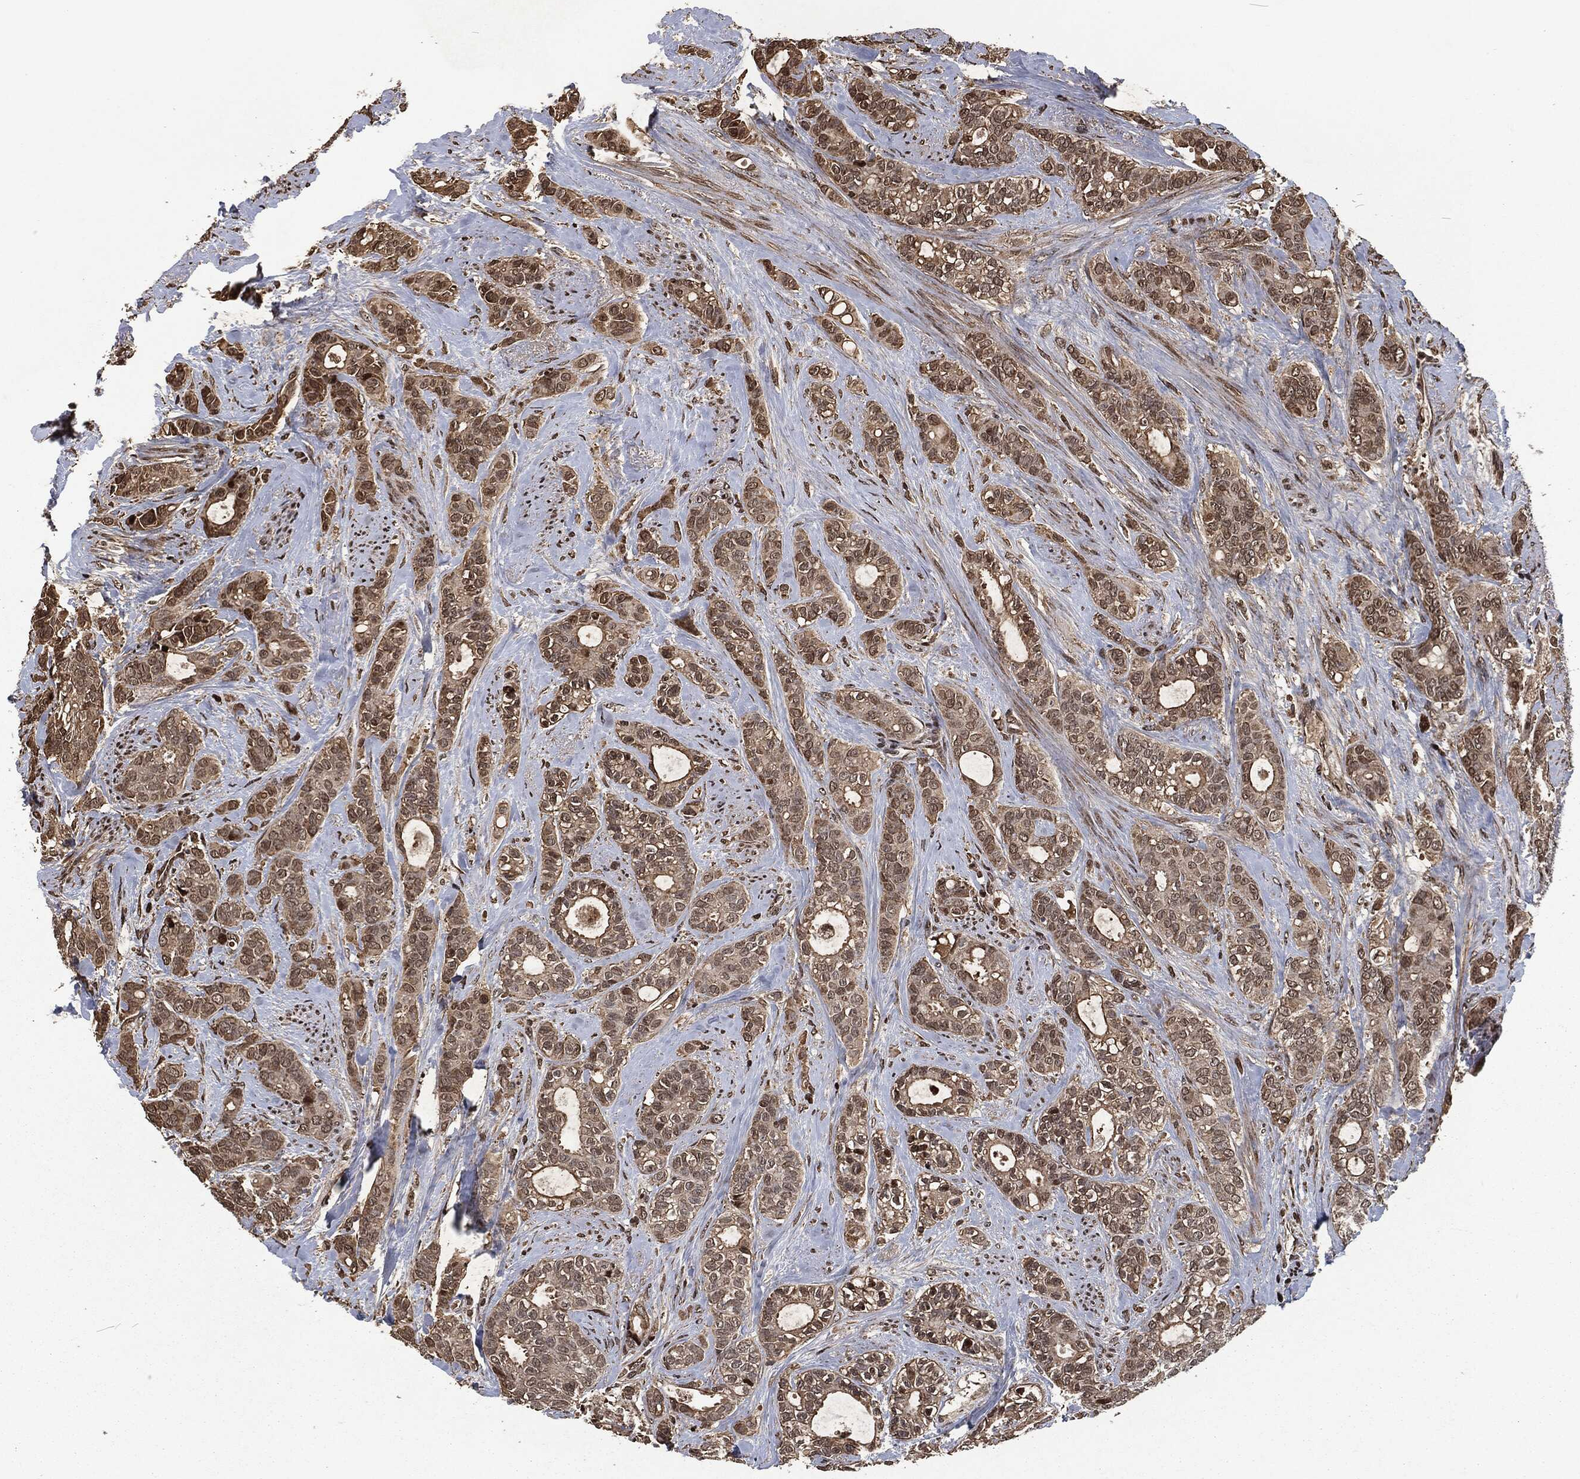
{"staining": {"intensity": "strong", "quantity": "<25%", "location": "nuclear"}, "tissue": "breast cancer", "cell_type": "Tumor cells", "image_type": "cancer", "snomed": [{"axis": "morphology", "description": "Duct carcinoma"}, {"axis": "topography", "description": "Breast"}], "caption": "A brown stain shows strong nuclear positivity of a protein in human breast intraductal carcinoma tumor cells.", "gene": "SNAI1", "patient": {"sex": "female", "age": 71}}